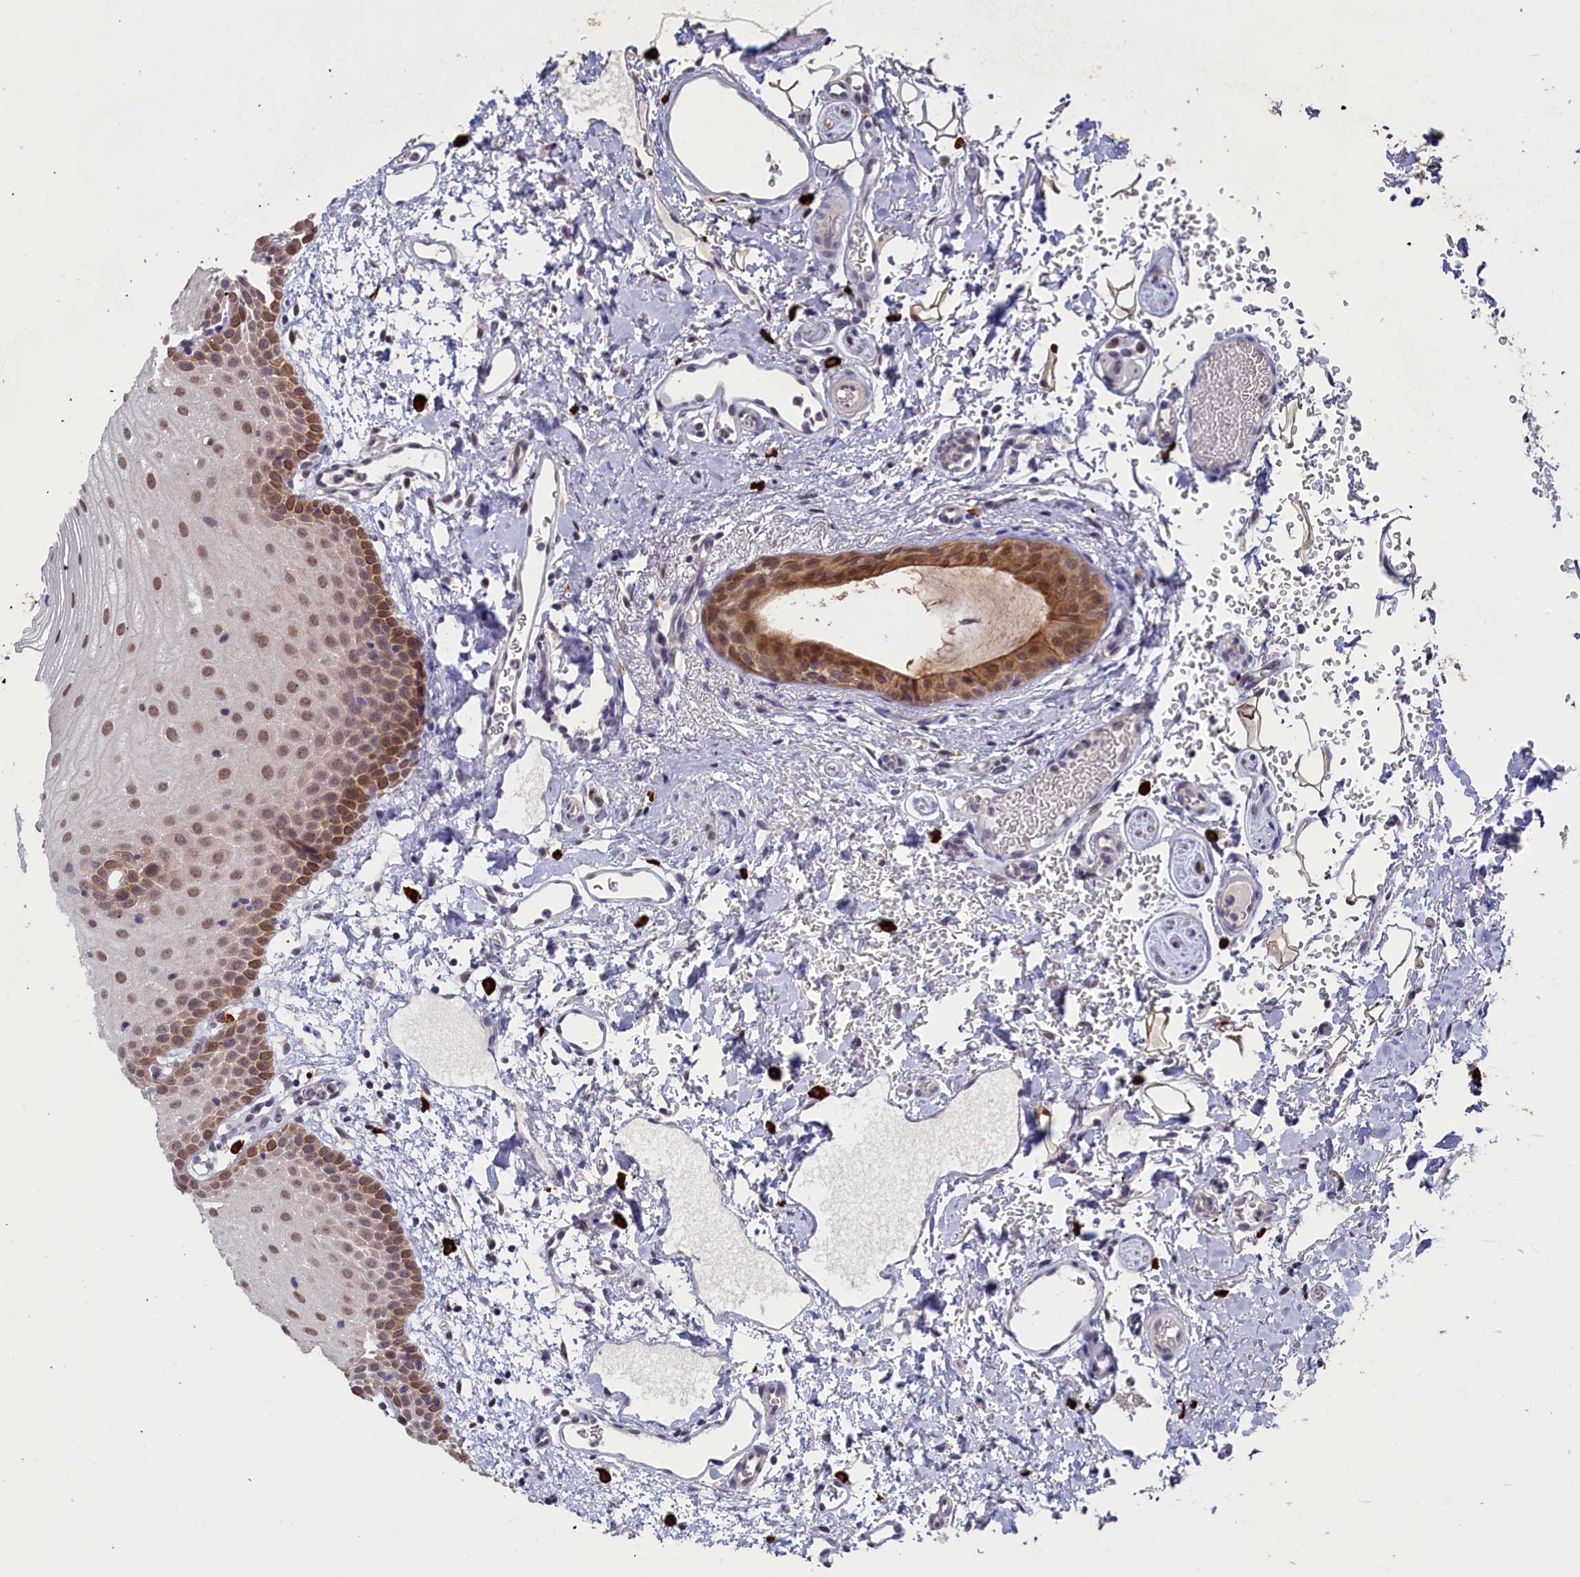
{"staining": {"intensity": "moderate", "quantity": ">75%", "location": "cytoplasmic/membranous,nuclear"}, "tissue": "oral mucosa", "cell_type": "Squamous epithelial cells", "image_type": "normal", "snomed": [{"axis": "morphology", "description": "Normal tissue, NOS"}, {"axis": "topography", "description": "Oral tissue"}], "caption": "Brown immunohistochemical staining in benign human oral mucosa demonstrates moderate cytoplasmic/membranous,nuclear expression in approximately >75% of squamous epithelial cells. (brown staining indicates protein expression, while blue staining denotes nuclei).", "gene": "NAE1", "patient": {"sex": "female", "age": 70}}